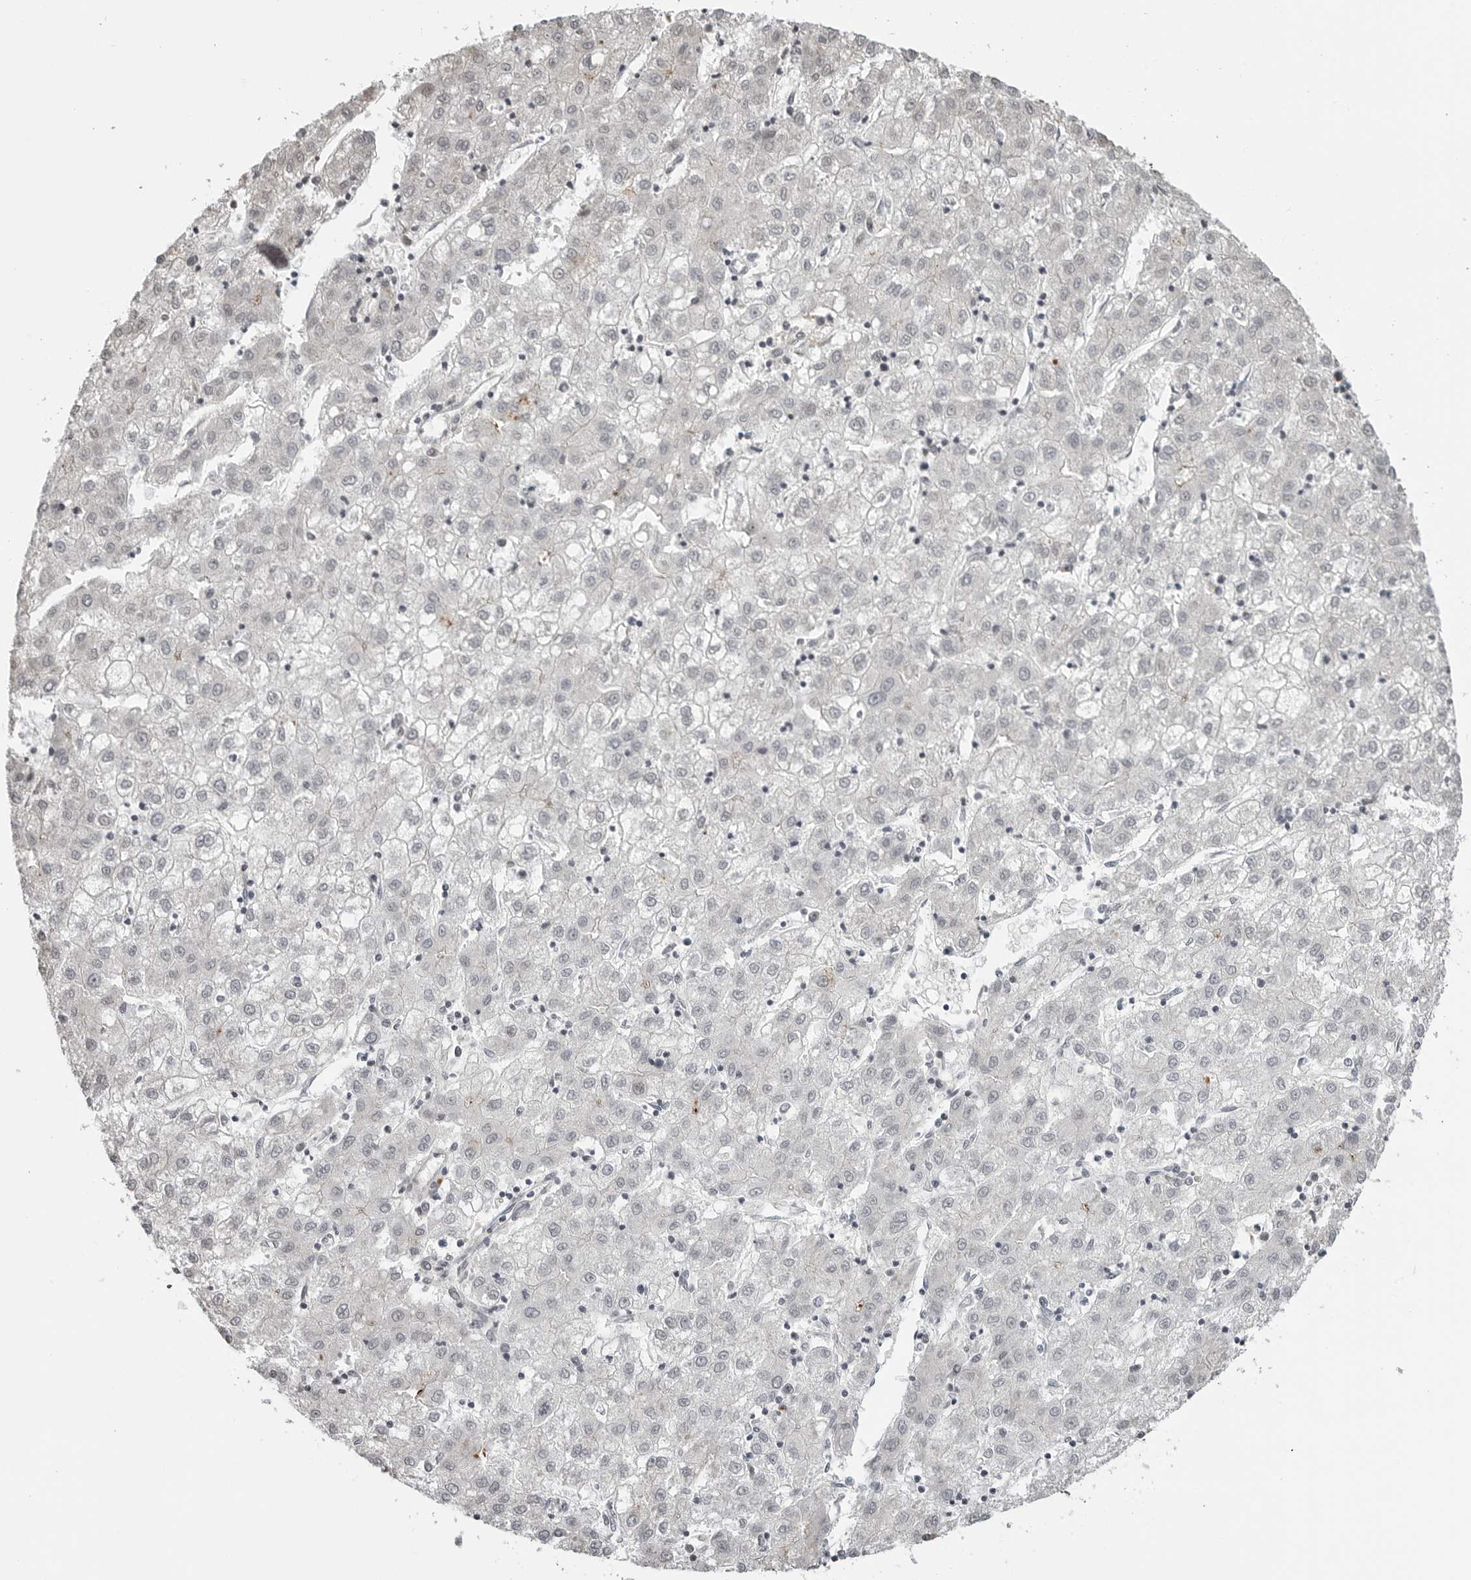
{"staining": {"intensity": "negative", "quantity": "none", "location": "none"}, "tissue": "liver cancer", "cell_type": "Tumor cells", "image_type": "cancer", "snomed": [{"axis": "morphology", "description": "Carcinoma, Hepatocellular, NOS"}, {"axis": "topography", "description": "Liver"}], "caption": "IHC image of neoplastic tissue: human hepatocellular carcinoma (liver) stained with DAB displays no significant protein positivity in tumor cells. (Brightfield microscopy of DAB immunohistochemistry (IHC) at high magnification).", "gene": "CXCR5", "patient": {"sex": "male", "age": 72}}